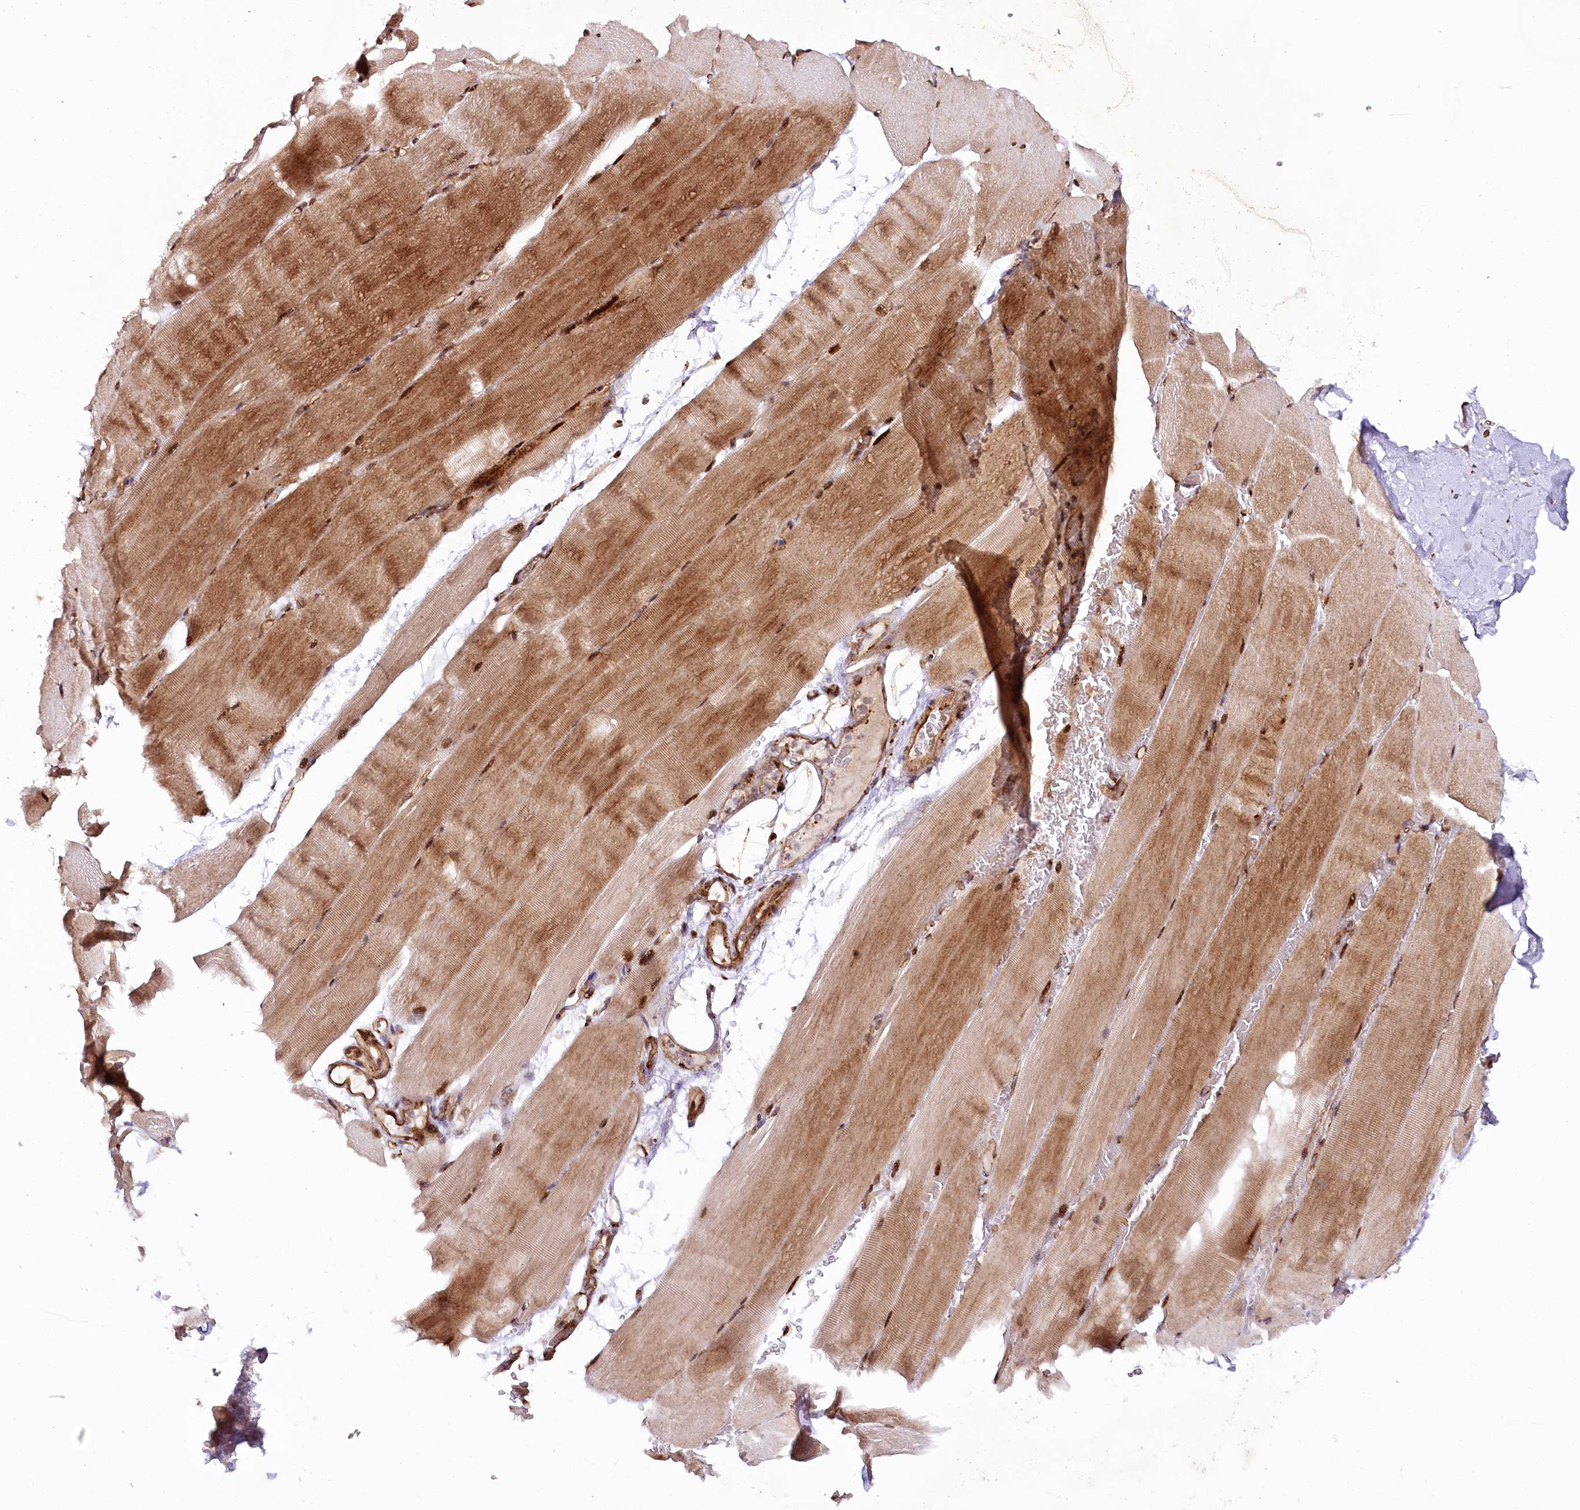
{"staining": {"intensity": "moderate", "quantity": ">75%", "location": "cytoplasmic/membranous,nuclear"}, "tissue": "skeletal muscle", "cell_type": "Myocytes", "image_type": "normal", "snomed": [{"axis": "morphology", "description": "Normal tissue, NOS"}, {"axis": "topography", "description": "Skeletal muscle"}, {"axis": "topography", "description": "Parathyroid gland"}], "caption": "A micrograph of skeletal muscle stained for a protein demonstrates moderate cytoplasmic/membranous,nuclear brown staining in myocytes. (DAB (3,3'-diaminobenzidine) IHC, brown staining for protein, blue staining for nuclei).", "gene": "COPG1", "patient": {"sex": "female", "age": 37}}